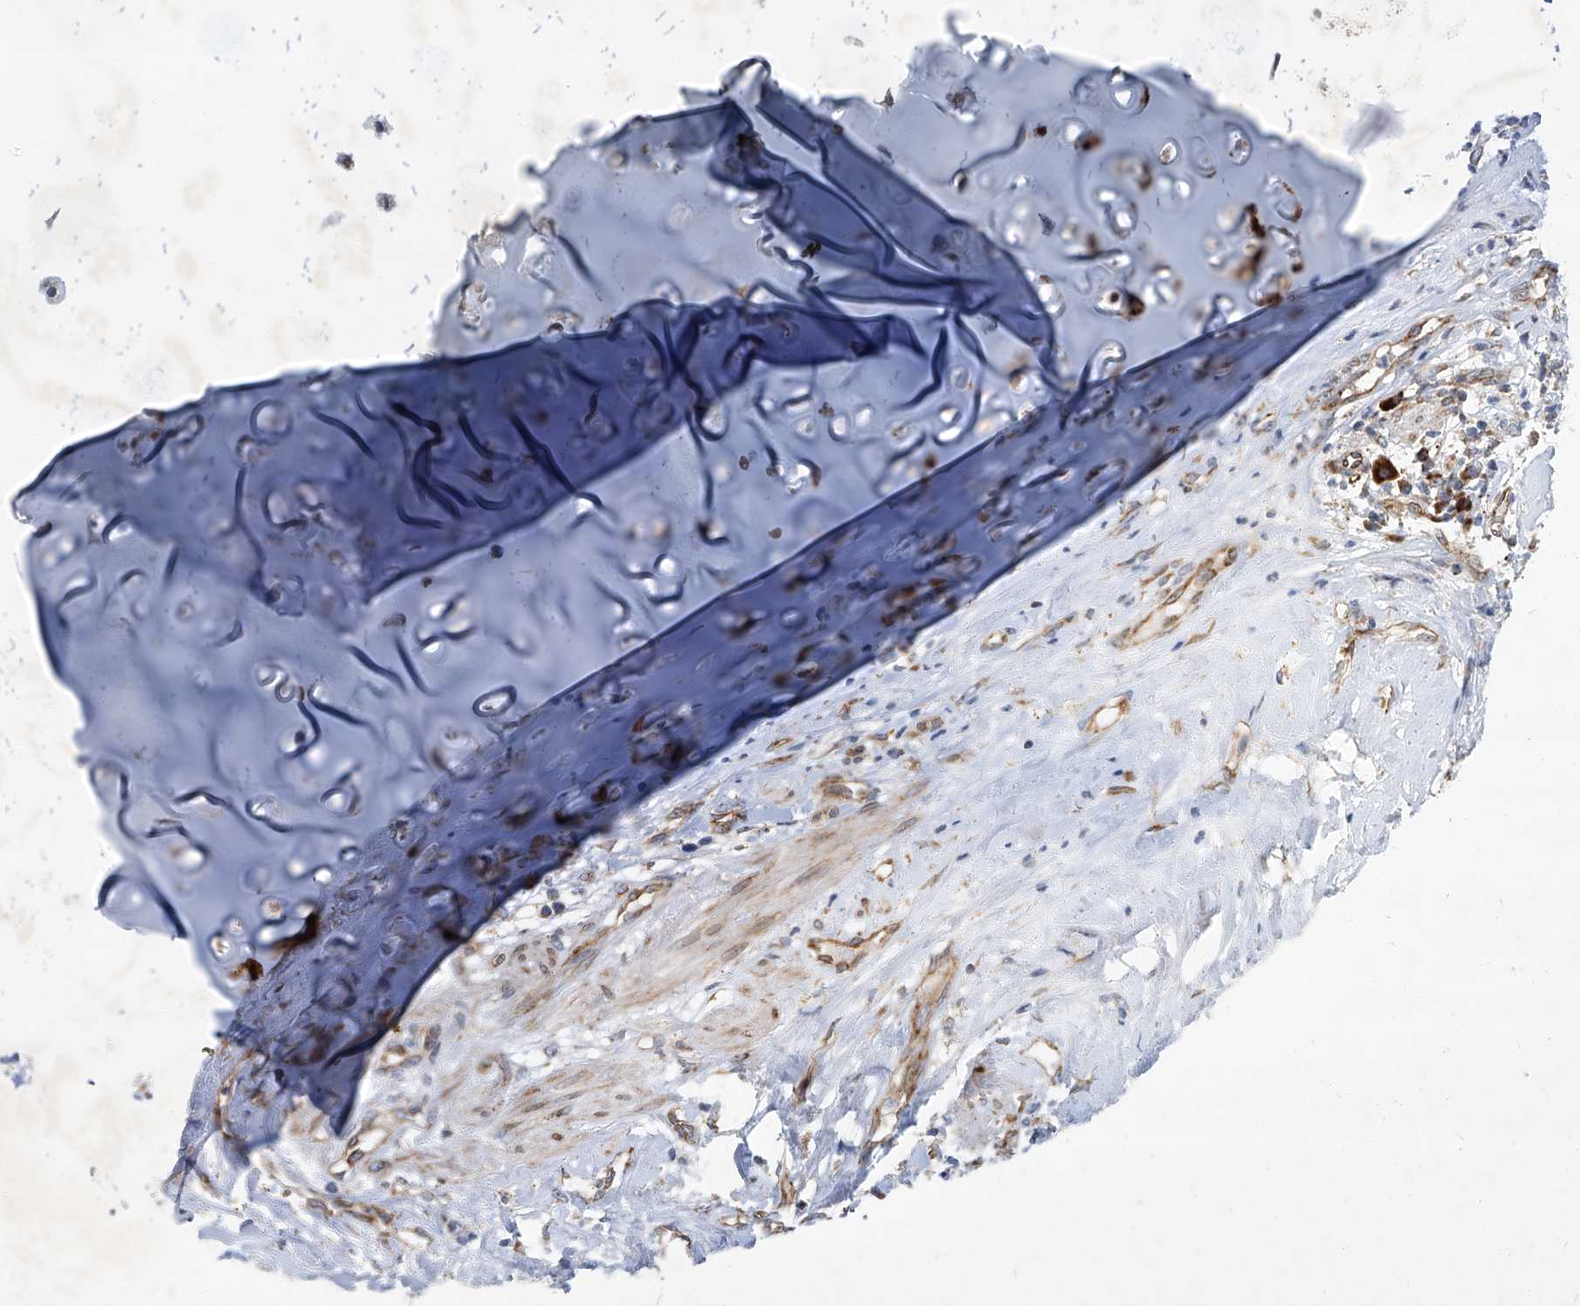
{"staining": {"intensity": "negative", "quantity": "none", "location": "none"}, "tissue": "adipose tissue", "cell_type": "Adipocytes", "image_type": "normal", "snomed": [{"axis": "morphology", "description": "Normal tissue, NOS"}, {"axis": "morphology", "description": "Basal cell carcinoma"}, {"axis": "topography", "description": "Cartilage tissue"}, {"axis": "topography", "description": "Nasopharynx"}, {"axis": "topography", "description": "Oral tissue"}], "caption": "Adipose tissue was stained to show a protein in brown. There is no significant positivity in adipocytes.", "gene": "GPR132", "patient": {"sex": "female", "age": 77}}